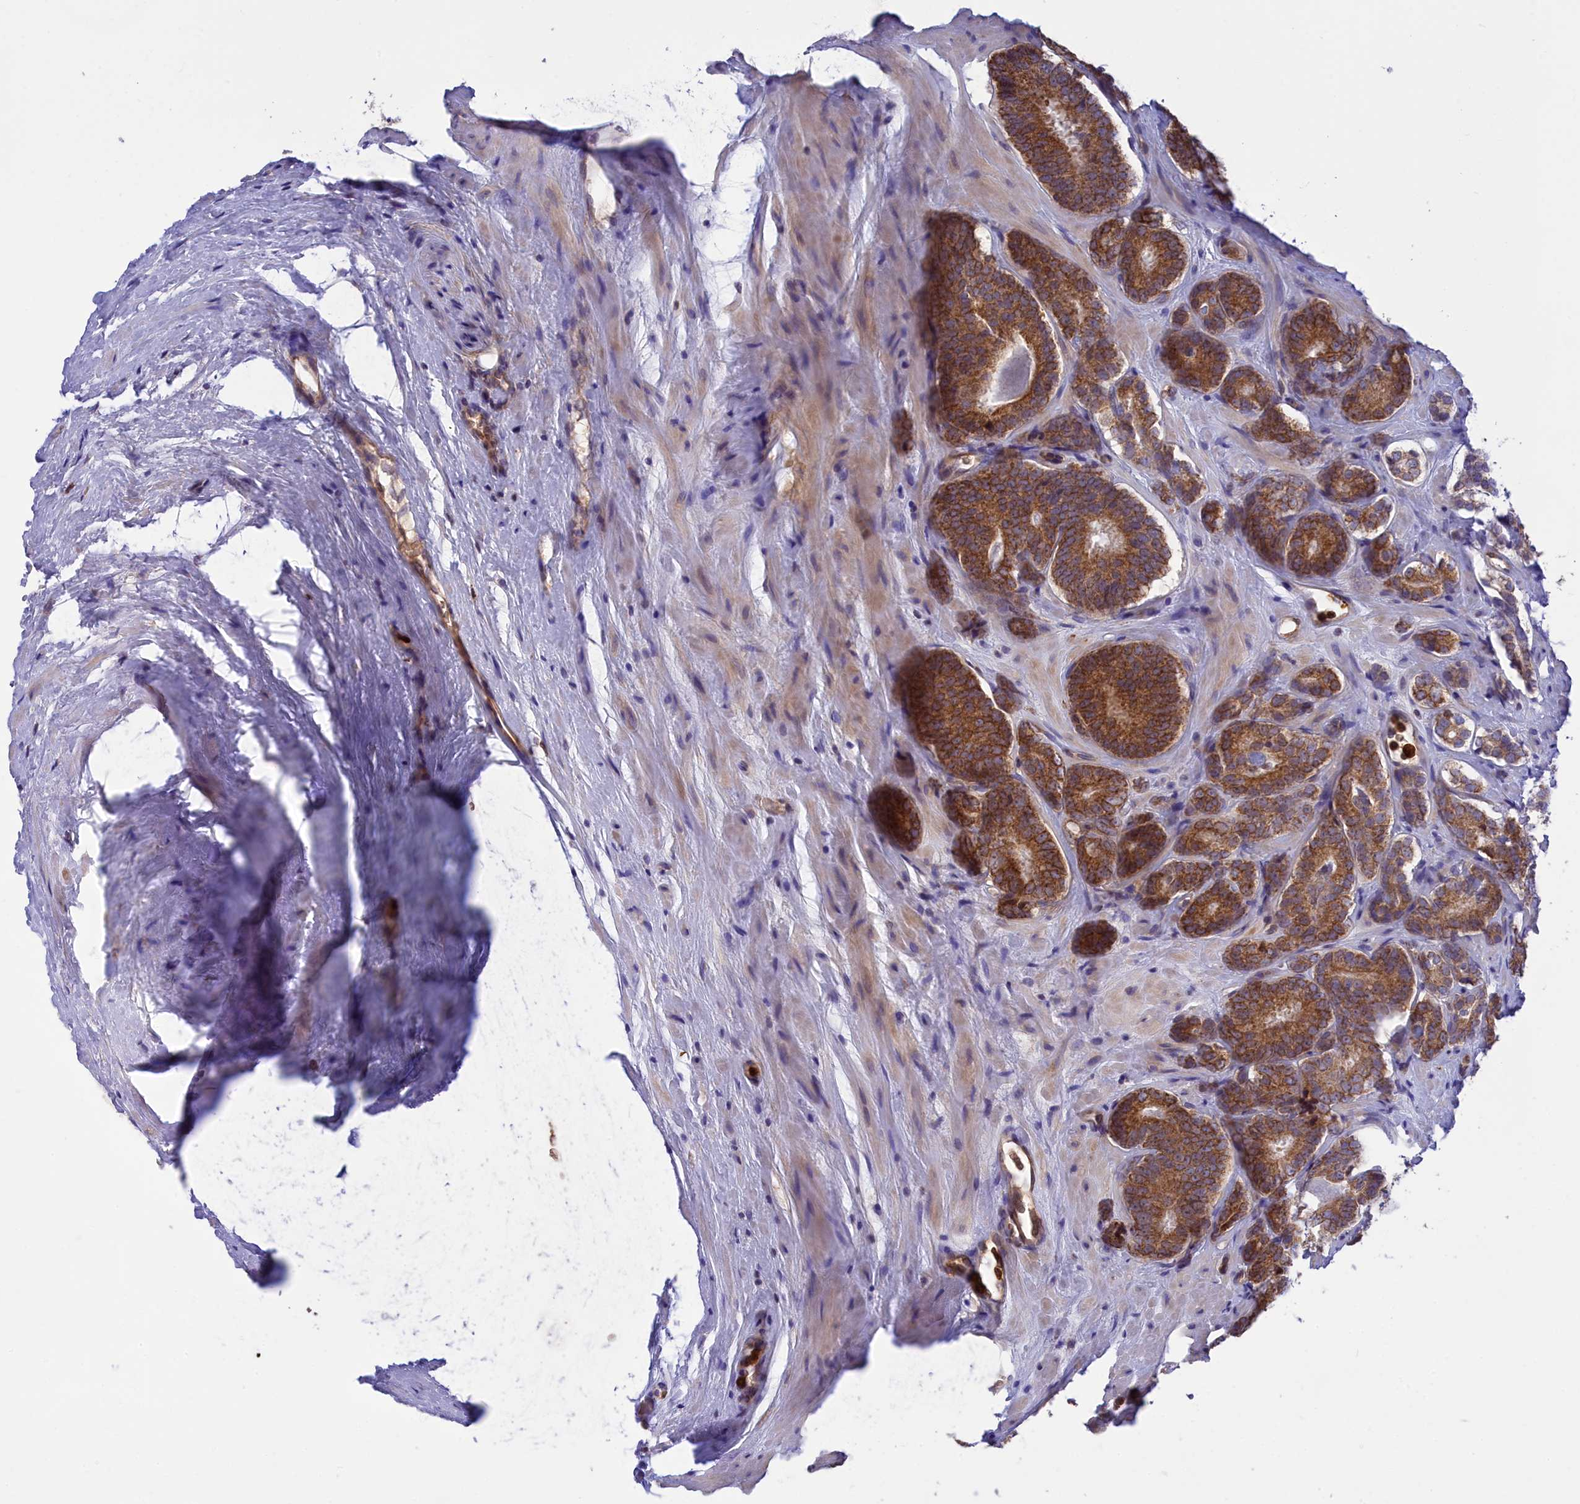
{"staining": {"intensity": "strong", "quantity": ">75%", "location": "cytoplasmic/membranous"}, "tissue": "prostate cancer", "cell_type": "Tumor cells", "image_type": "cancer", "snomed": [{"axis": "morphology", "description": "Adenocarcinoma, High grade"}, {"axis": "topography", "description": "Prostate"}], "caption": "Strong cytoplasmic/membranous protein positivity is seen in about >75% of tumor cells in prostate cancer (high-grade adenocarcinoma).", "gene": "PKHD1L1", "patient": {"sex": "male", "age": 63}}